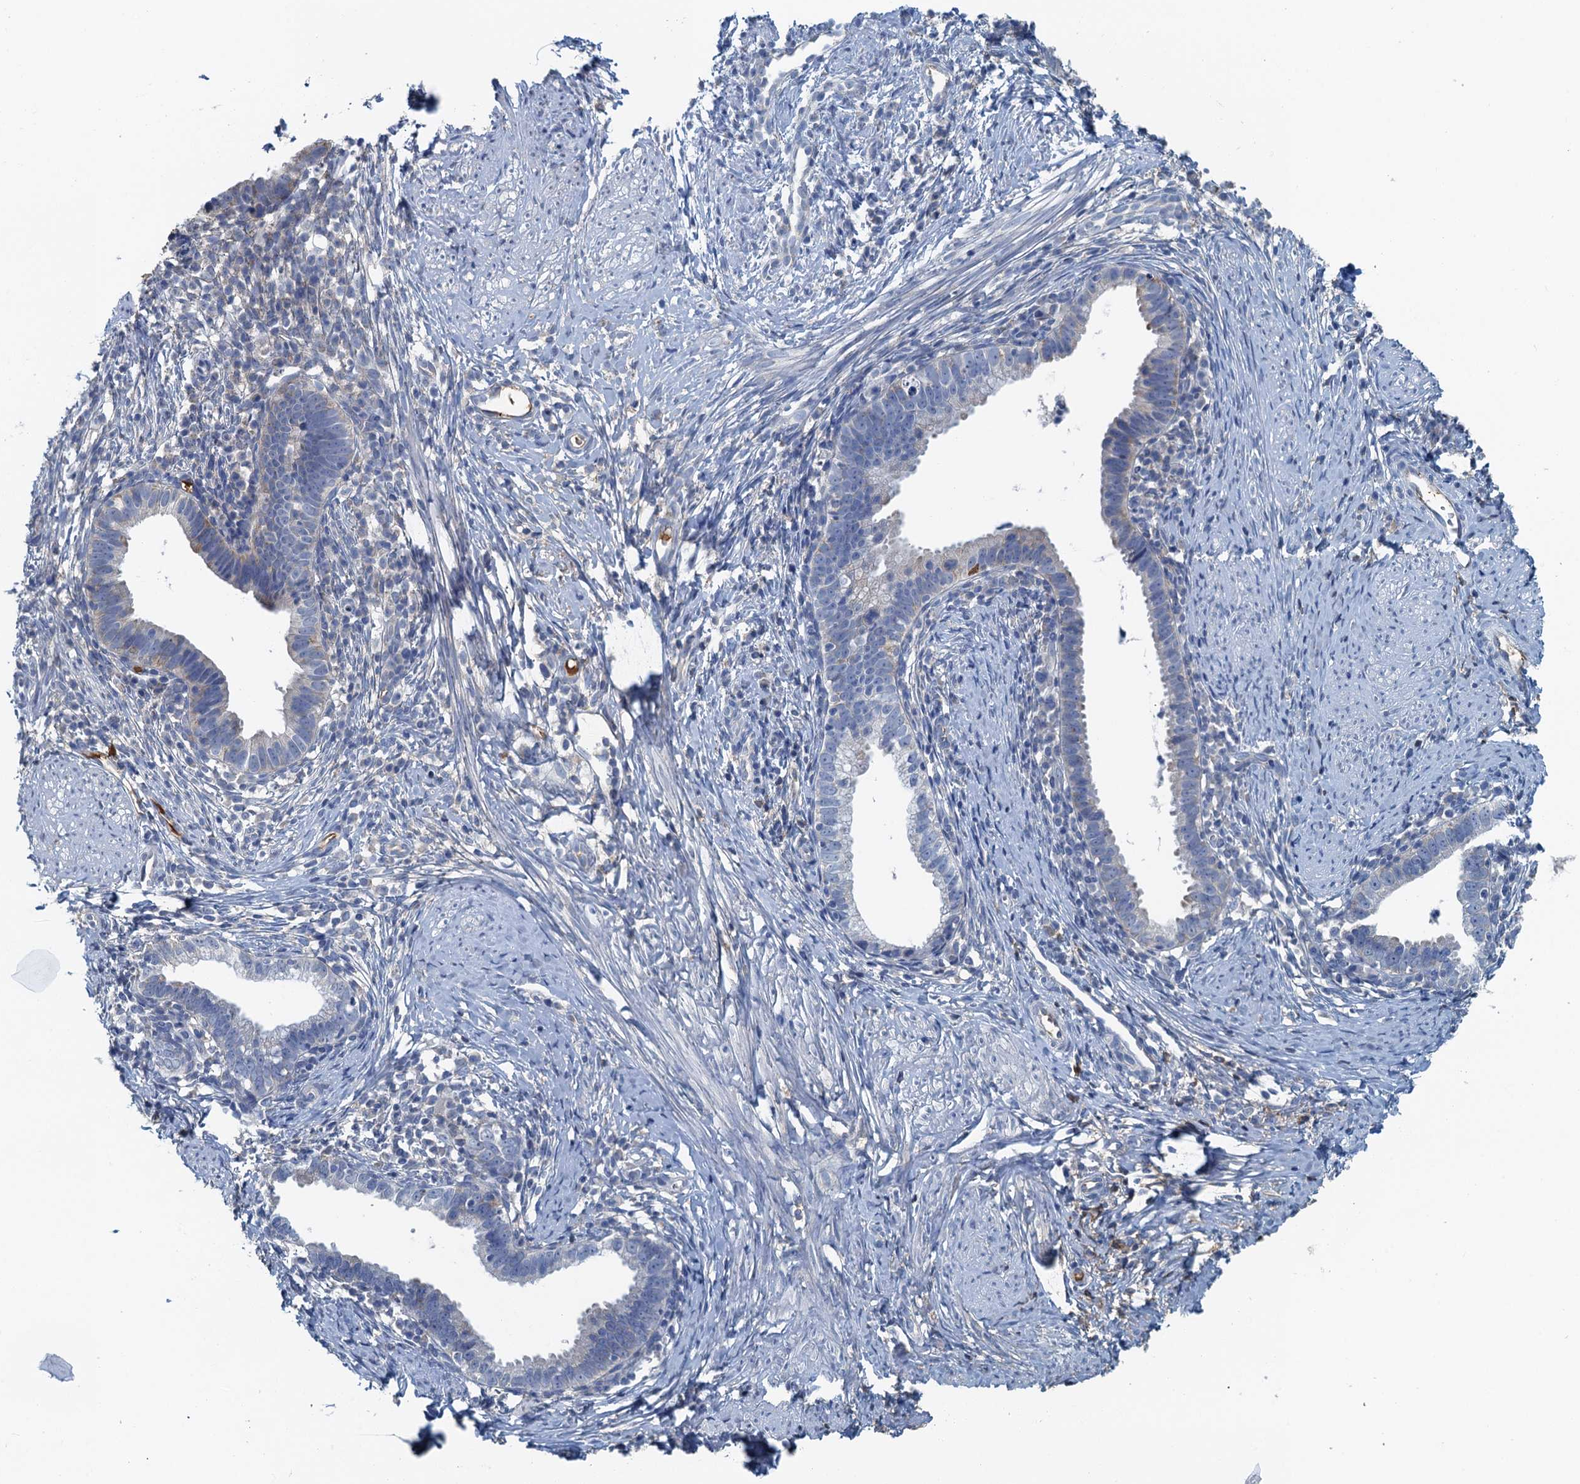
{"staining": {"intensity": "negative", "quantity": "none", "location": "none"}, "tissue": "cervical cancer", "cell_type": "Tumor cells", "image_type": "cancer", "snomed": [{"axis": "morphology", "description": "Adenocarcinoma, NOS"}, {"axis": "topography", "description": "Cervix"}], "caption": "Immunohistochemistry photomicrograph of neoplastic tissue: cervical cancer (adenocarcinoma) stained with DAB (3,3'-diaminobenzidine) displays no significant protein expression in tumor cells.", "gene": "LSM14B", "patient": {"sex": "female", "age": 36}}